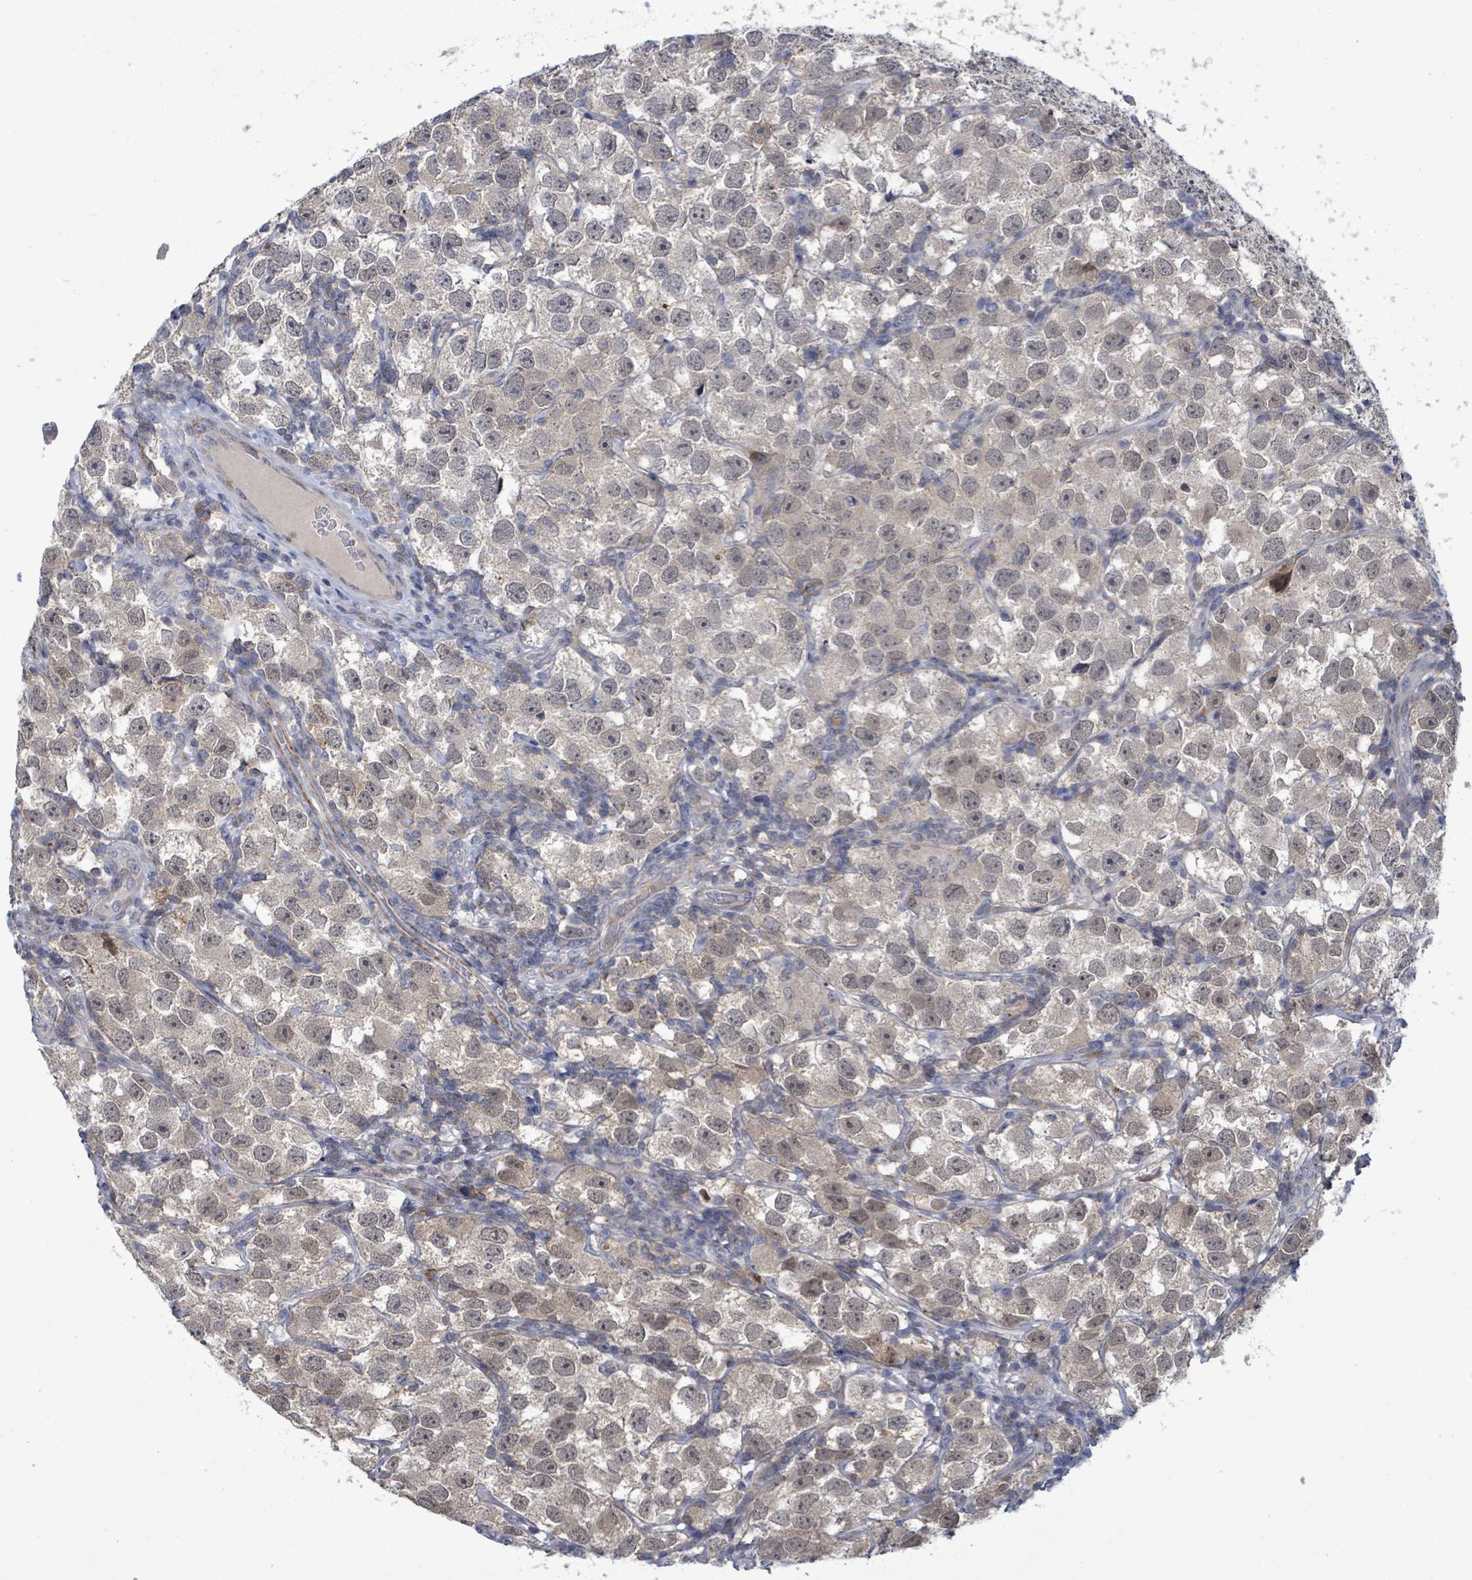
{"staining": {"intensity": "weak", "quantity": "25%-75%", "location": "nuclear"}, "tissue": "testis cancer", "cell_type": "Tumor cells", "image_type": "cancer", "snomed": [{"axis": "morphology", "description": "Seminoma, NOS"}, {"axis": "topography", "description": "Testis"}], "caption": "IHC micrograph of testis cancer stained for a protein (brown), which demonstrates low levels of weak nuclear expression in approximately 25%-75% of tumor cells.", "gene": "AMMECR1", "patient": {"sex": "male", "age": 26}}